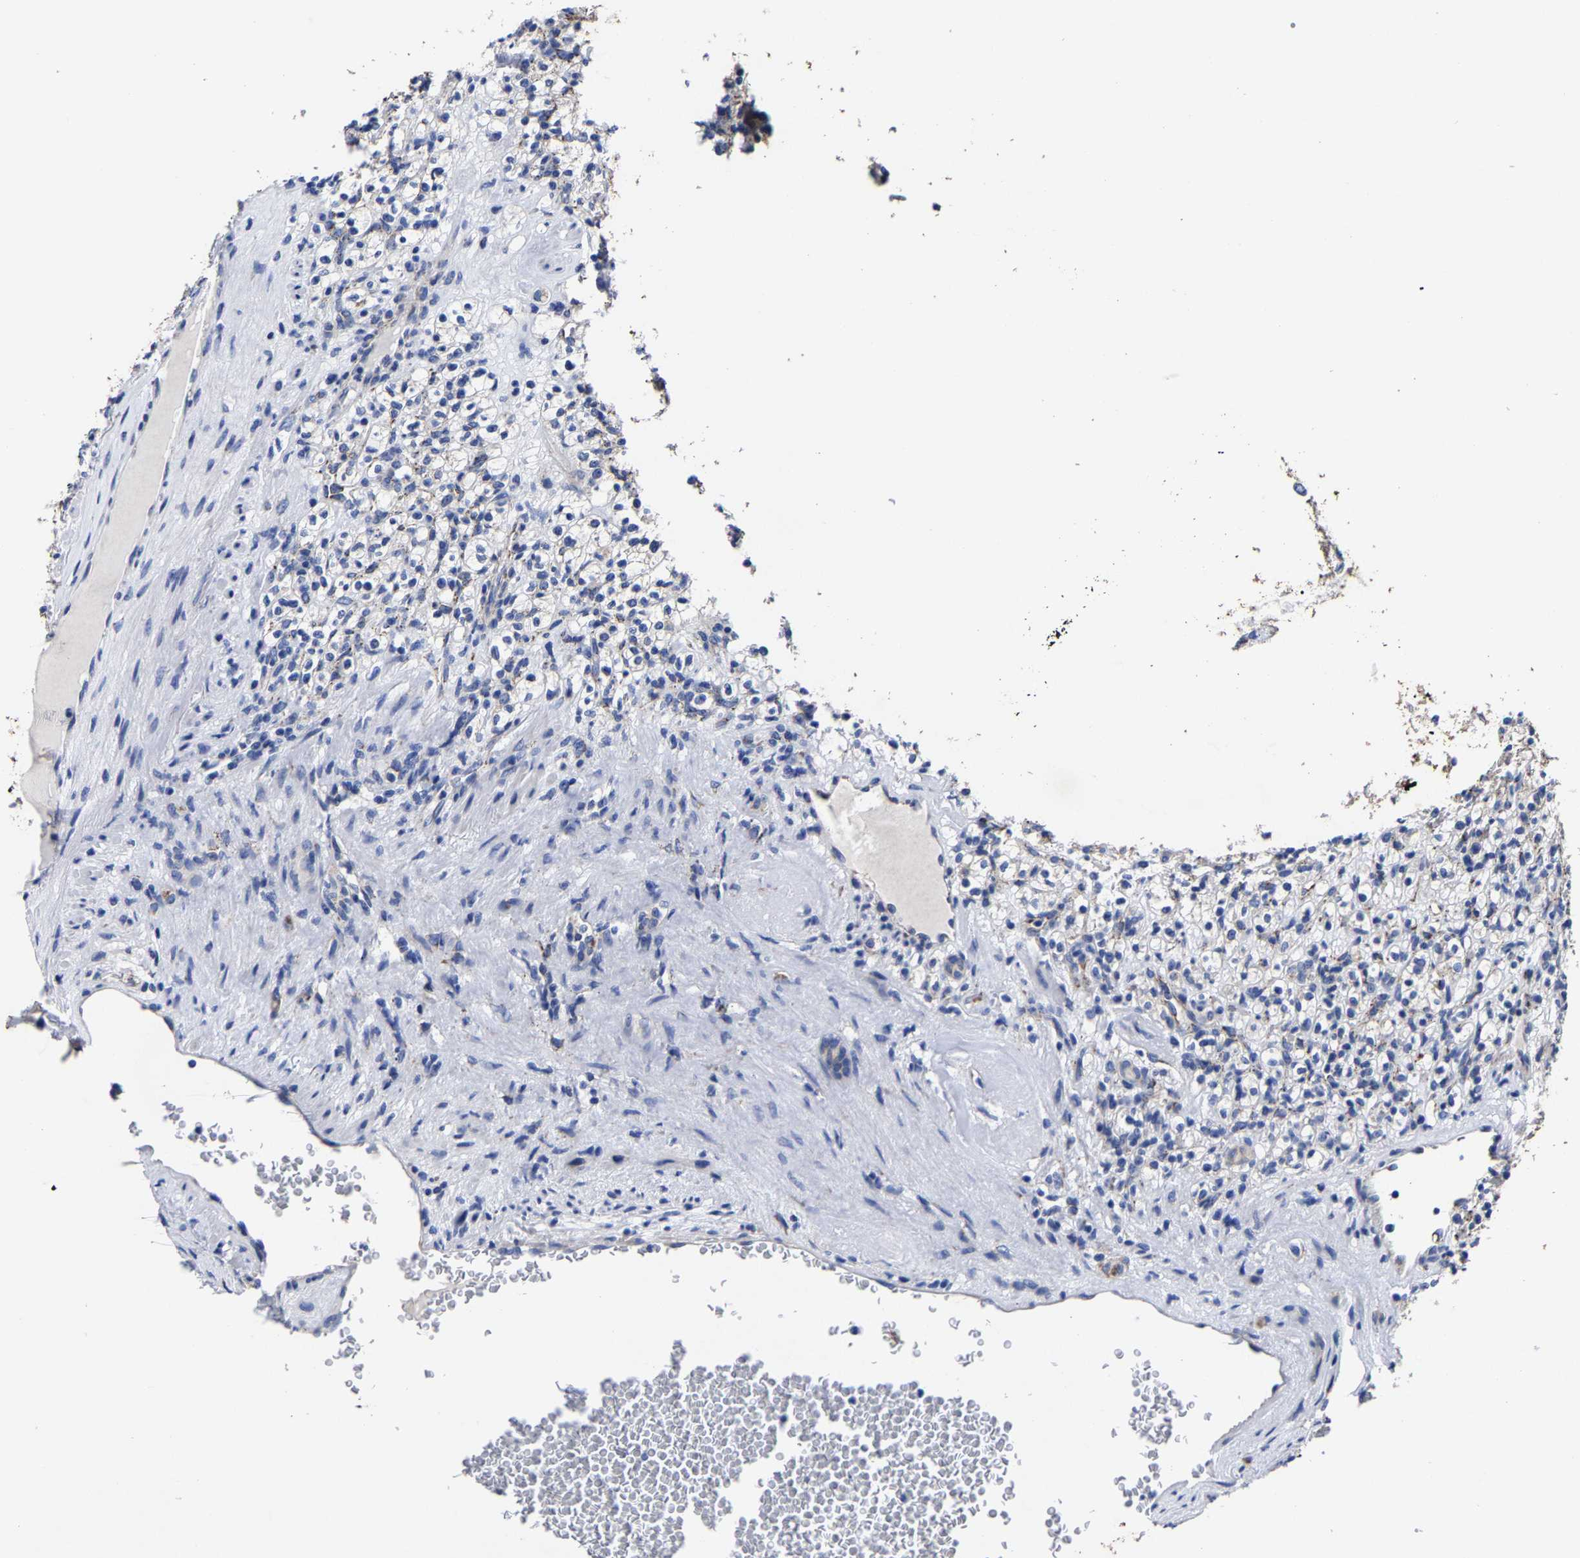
{"staining": {"intensity": "negative", "quantity": "none", "location": "none"}, "tissue": "renal cancer", "cell_type": "Tumor cells", "image_type": "cancer", "snomed": [{"axis": "morphology", "description": "Normal tissue, NOS"}, {"axis": "morphology", "description": "Adenocarcinoma, NOS"}, {"axis": "topography", "description": "Kidney"}], "caption": "Photomicrograph shows no significant protein expression in tumor cells of renal cancer (adenocarcinoma).", "gene": "AASS", "patient": {"sex": "female", "age": 72}}